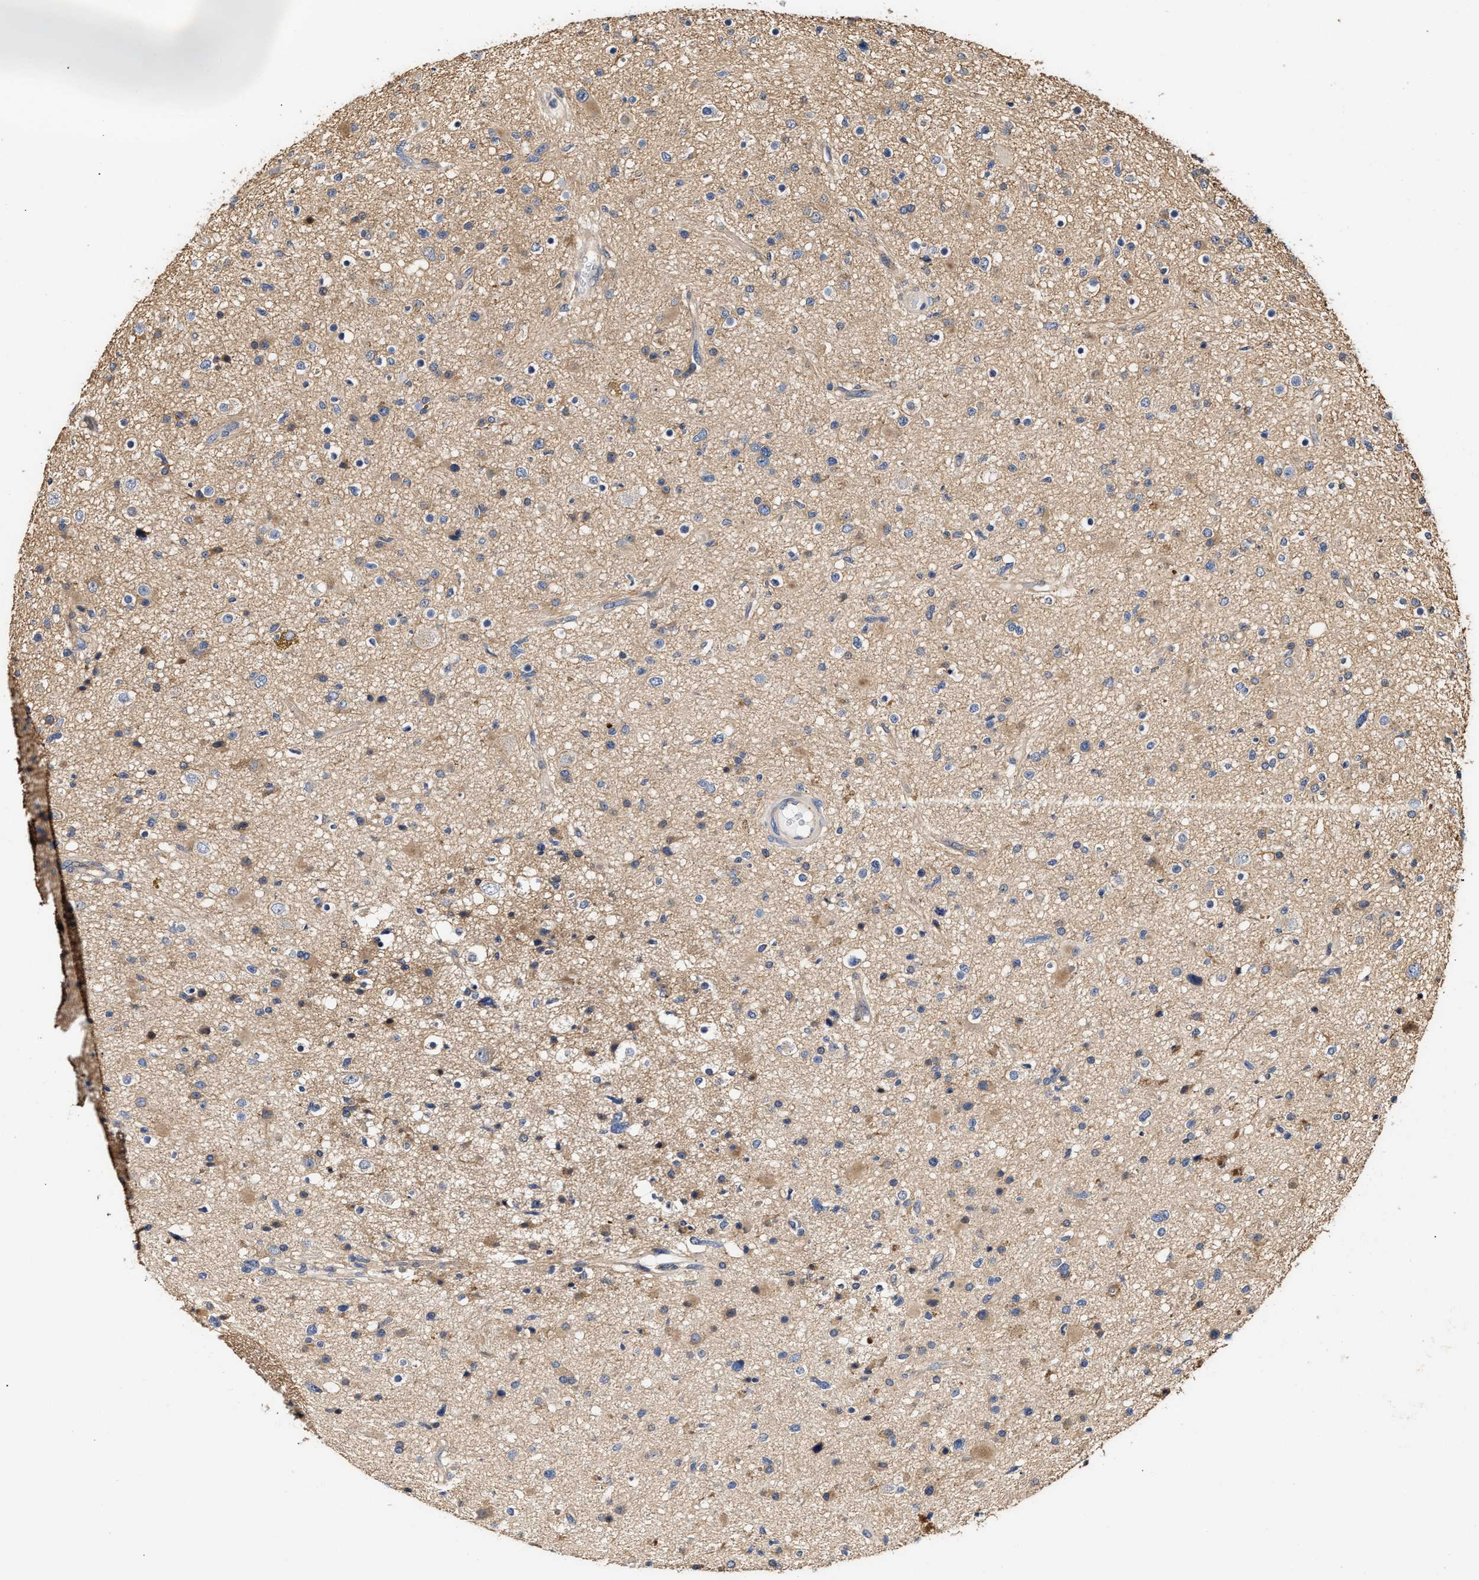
{"staining": {"intensity": "weak", "quantity": "<25%", "location": "cytoplasmic/membranous"}, "tissue": "glioma", "cell_type": "Tumor cells", "image_type": "cancer", "snomed": [{"axis": "morphology", "description": "Glioma, malignant, High grade"}, {"axis": "topography", "description": "Brain"}], "caption": "Immunohistochemistry of glioma demonstrates no expression in tumor cells. (Brightfield microscopy of DAB IHC at high magnification).", "gene": "CLIP2", "patient": {"sex": "male", "age": 33}}